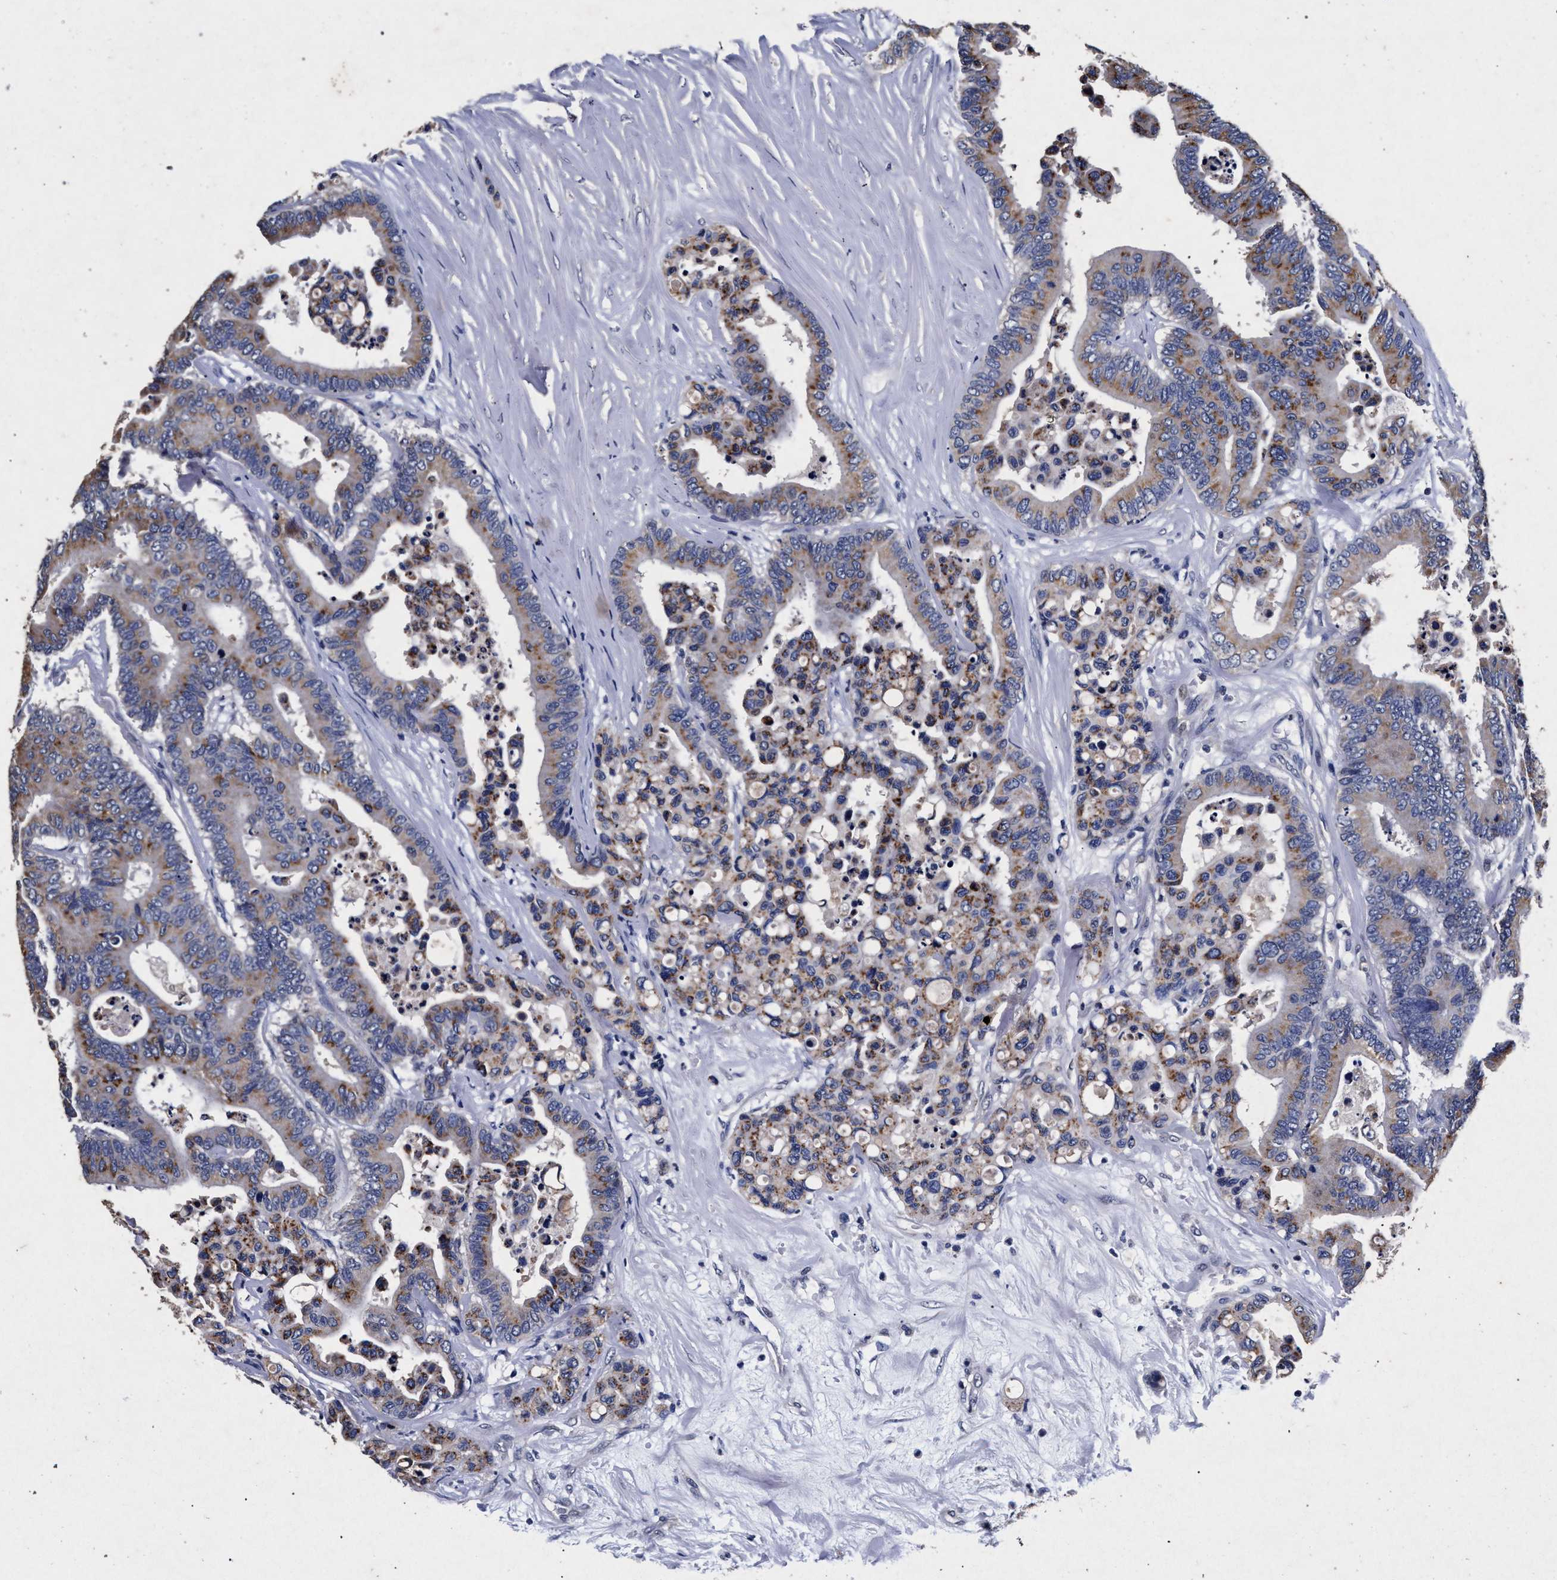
{"staining": {"intensity": "moderate", "quantity": ">75%", "location": "cytoplasmic/membranous"}, "tissue": "colorectal cancer", "cell_type": "Tumor cells", "image_type": "cancer", "snomed": [{"axis": "morphology", "description": "Normal tissue, NOS"}, {"axis": "morphology", "description": "Adenocarcinoma, NOS"}, {"axis": "topography", "description": "Colon"}], "caption": "This histopathology image demonstrates immunohistochemistry staining of human adenocarcinoma (colorectal), with medium moderate cytoplasmic/membranous expression in approximately >75% of tumor cells.", "gene": "ATP1A2", "patient": {"sex": "male", "age": 82}}